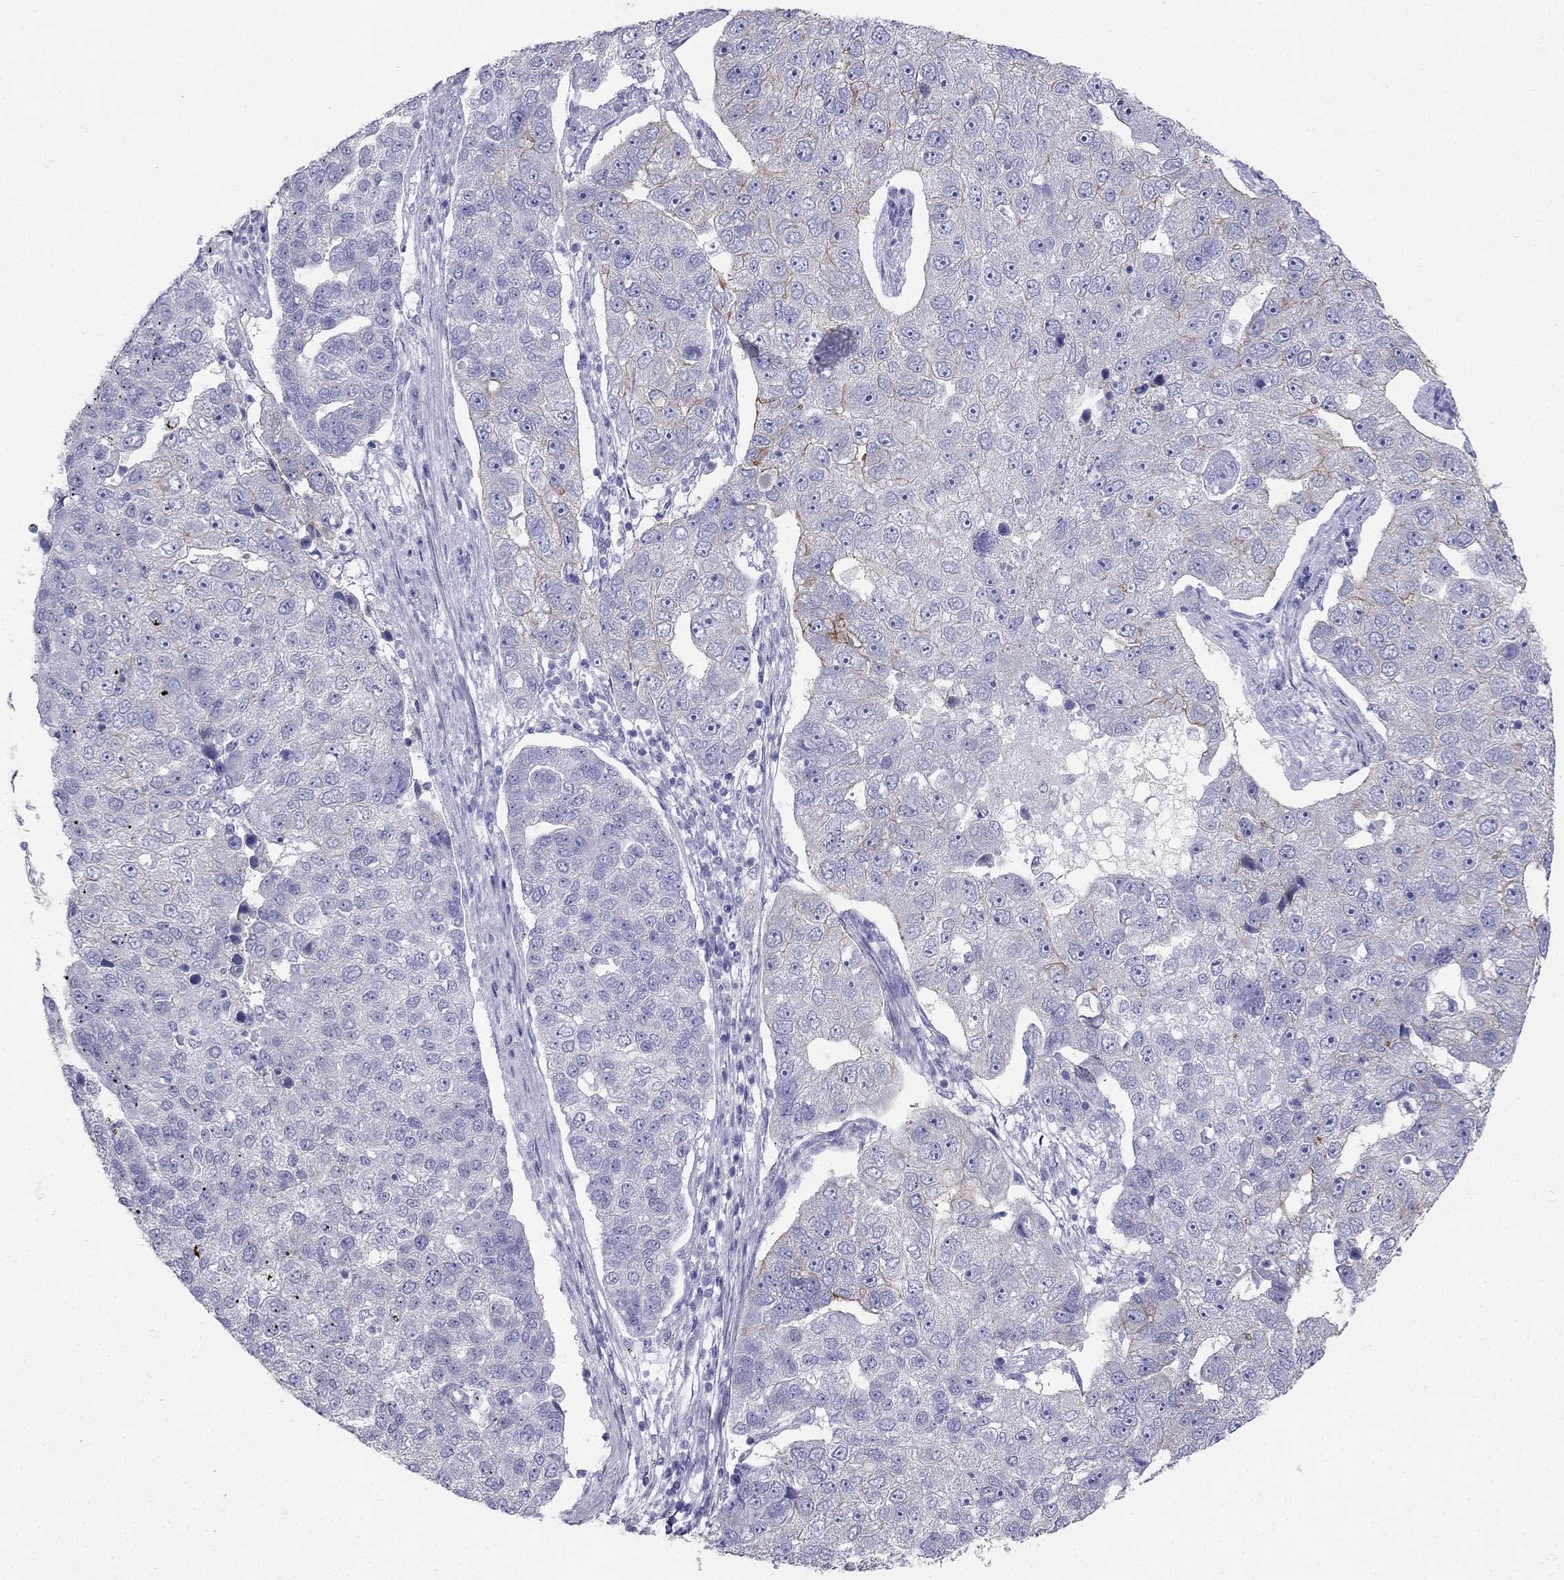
{"staining": {"intensity": "weak", "quantity": "<25%", "location": "cytoplasmic/membranous"}, "tissue": "pancreatic cancer", "cell_type": "Tumor cells", "image_type": "cancer", "snomed": [{"axis": "morphology", "description": "Adenocarcinoma, NOS"}, {"axis": "topography", "description": "Pancreas"}], "caption": "Immunohistochemical staining of pancreatic adenocarcinoma demonstrates no significant expression in tumor cells.", "gene": "RFLNA", "patient": {"sex": "female", "age": 61}}